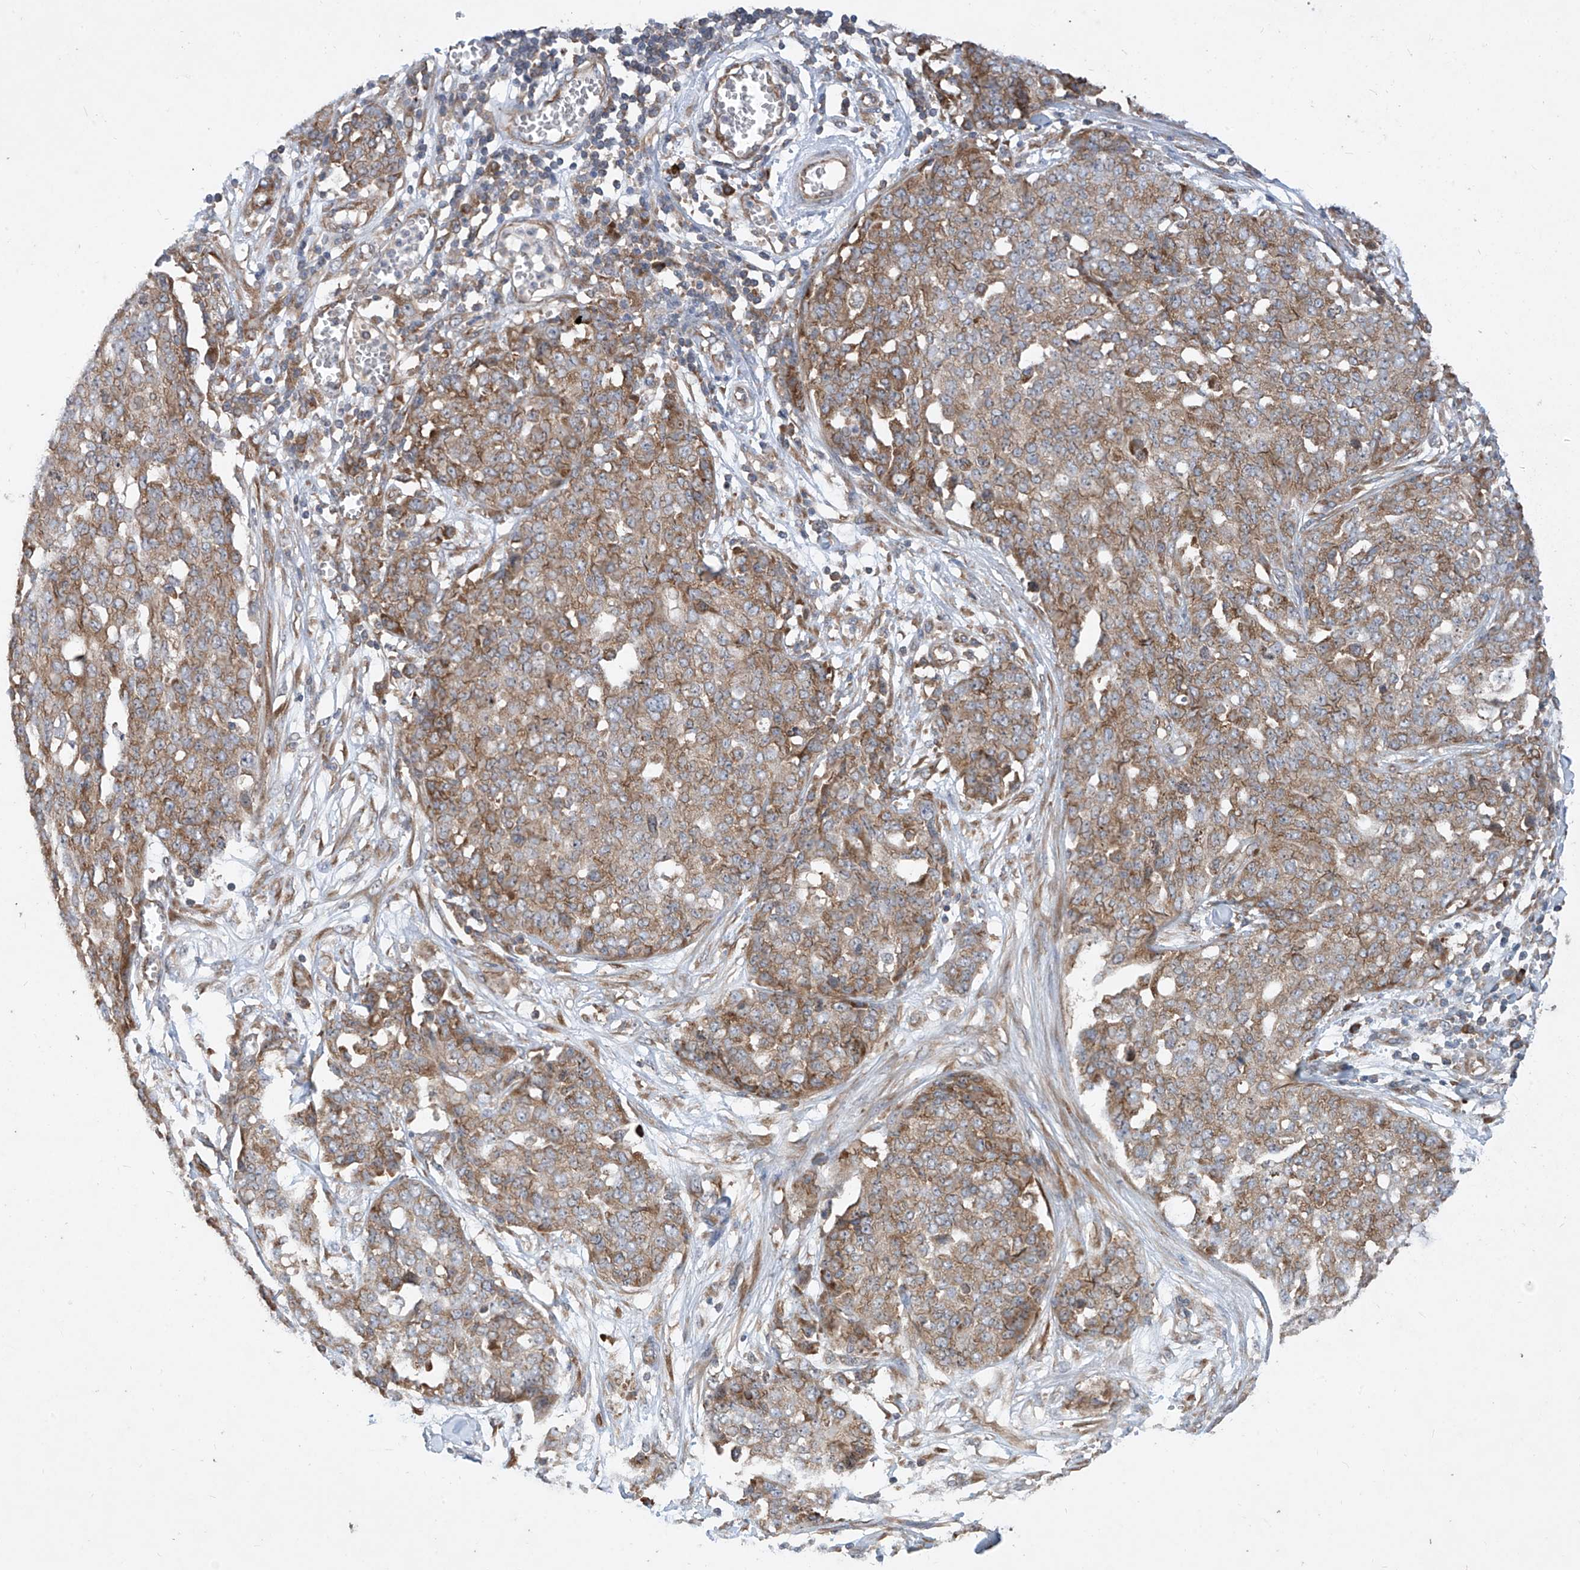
{"staining": {"intensity": "weak", "quantity": ">75%", "location": "cytoplasmic/membranous"}, "tissue": "ovarian cancer", "cell_type": "Tumor cells", "image_type": "cancer", "snomed": [{"axis": "morphology", "description": "Cystadenocarcinoma, serous, NOS"}, {"axis": "topography", "description": "Soft tissue"}, {"axis": "topography", "description": "Ovary"}], "caption": "Tumor cells display low levels of weak cytoplasmic/membranous staining in approximately >75% of cells in human ovarian serous cystadenocarcinoma.", "gene": "RPL34", "patient": {"sex": "female", "age": 57}}